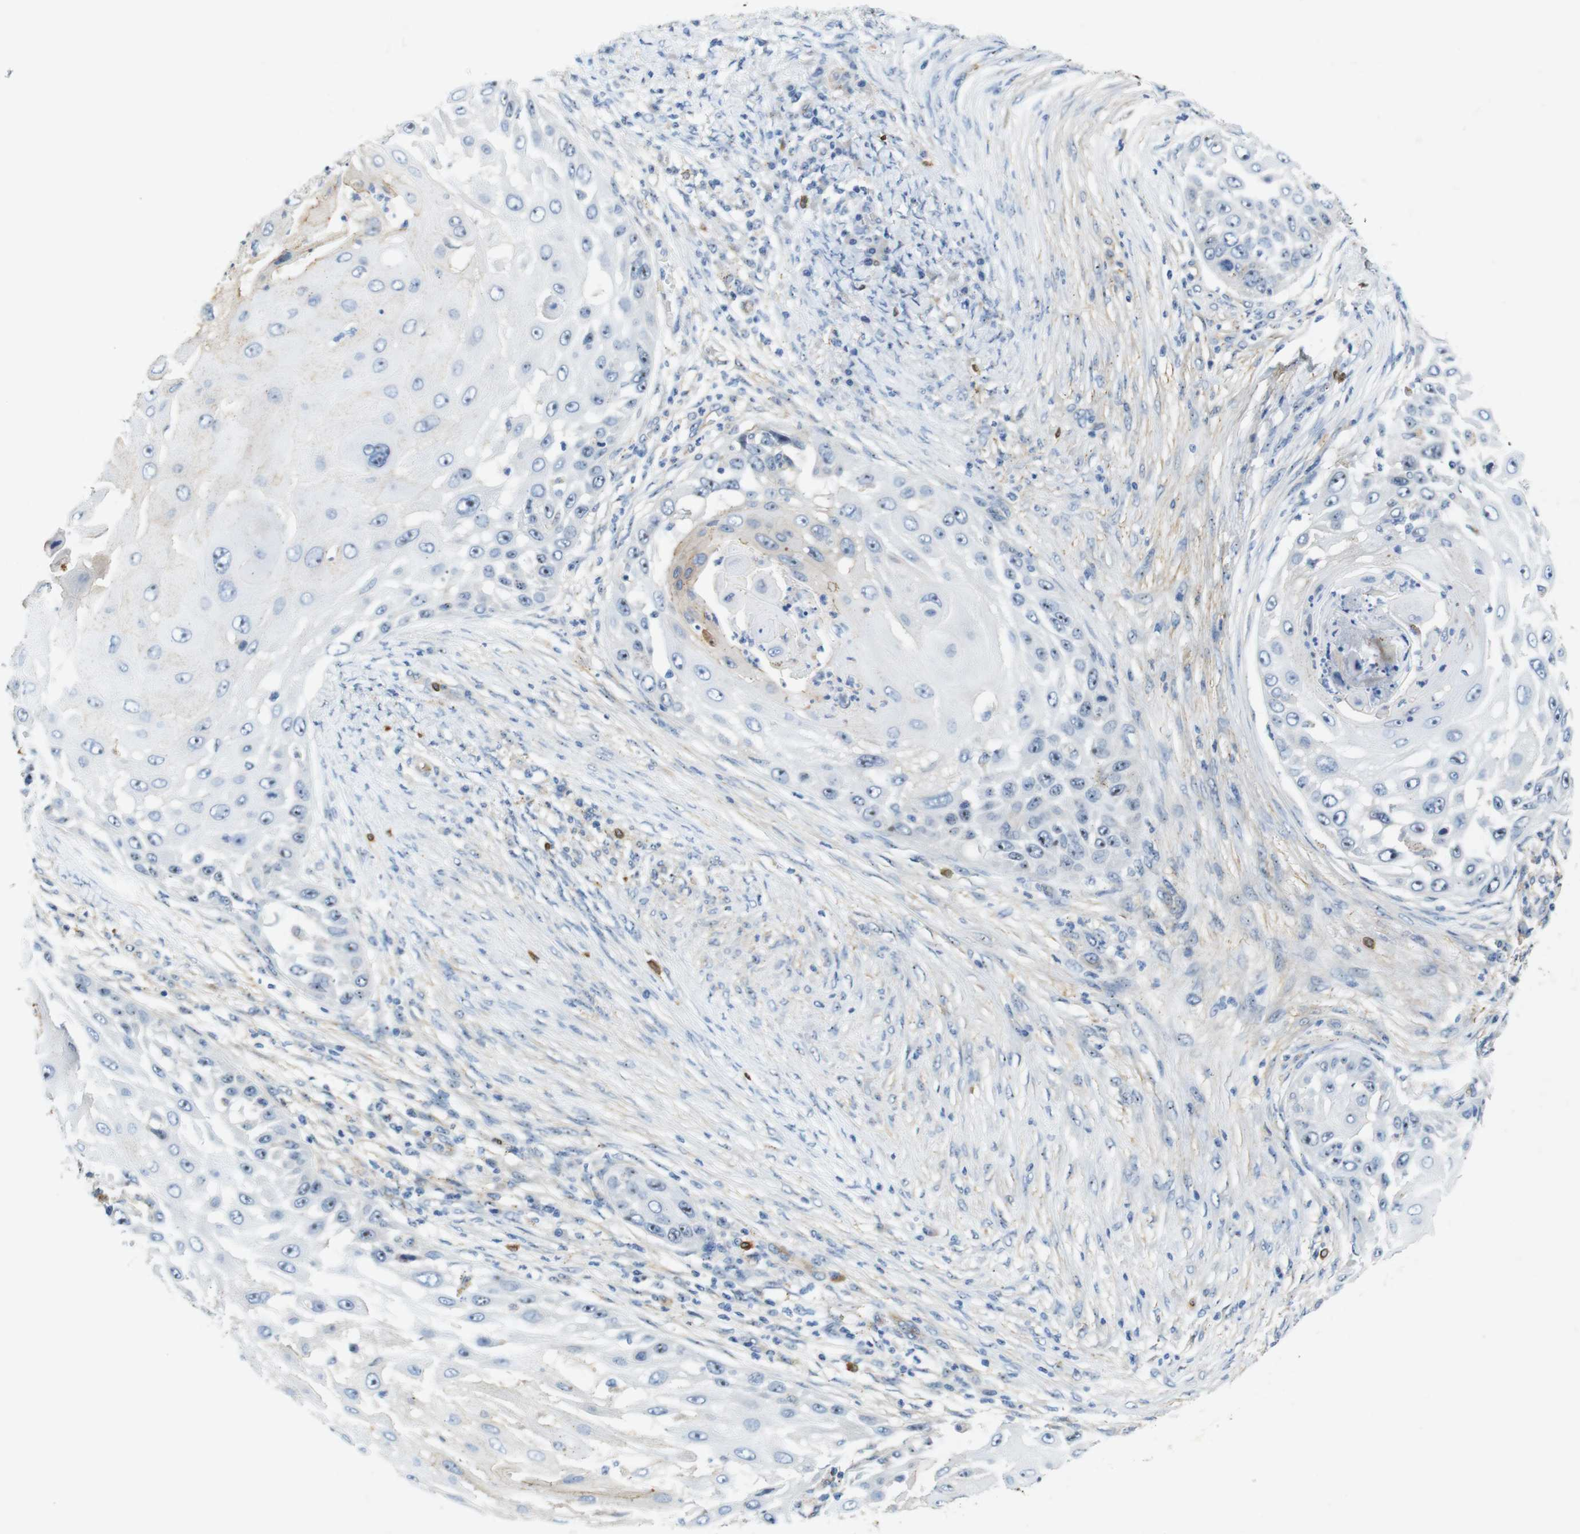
{"staining": {"intensity": "negative", "quantity": "none", "location": "none"}, "tissue": "skin cancer", "cell_type": "Tumor cells", "image_type": "cancer", "snomed": [{"axis": "morphology", "description": "Squamous cell carcinoma, NOS"}, {"axis": "topography", "description": "Skin"}], "caption": "Immunohistochemistry micrograph of squamous cell carcinoma (skin) stained for a protein (brown), which demonstrates no positivity in tumor cells.", "gene": "TJP3", "patient": {"sex": "female", "age": 44}}